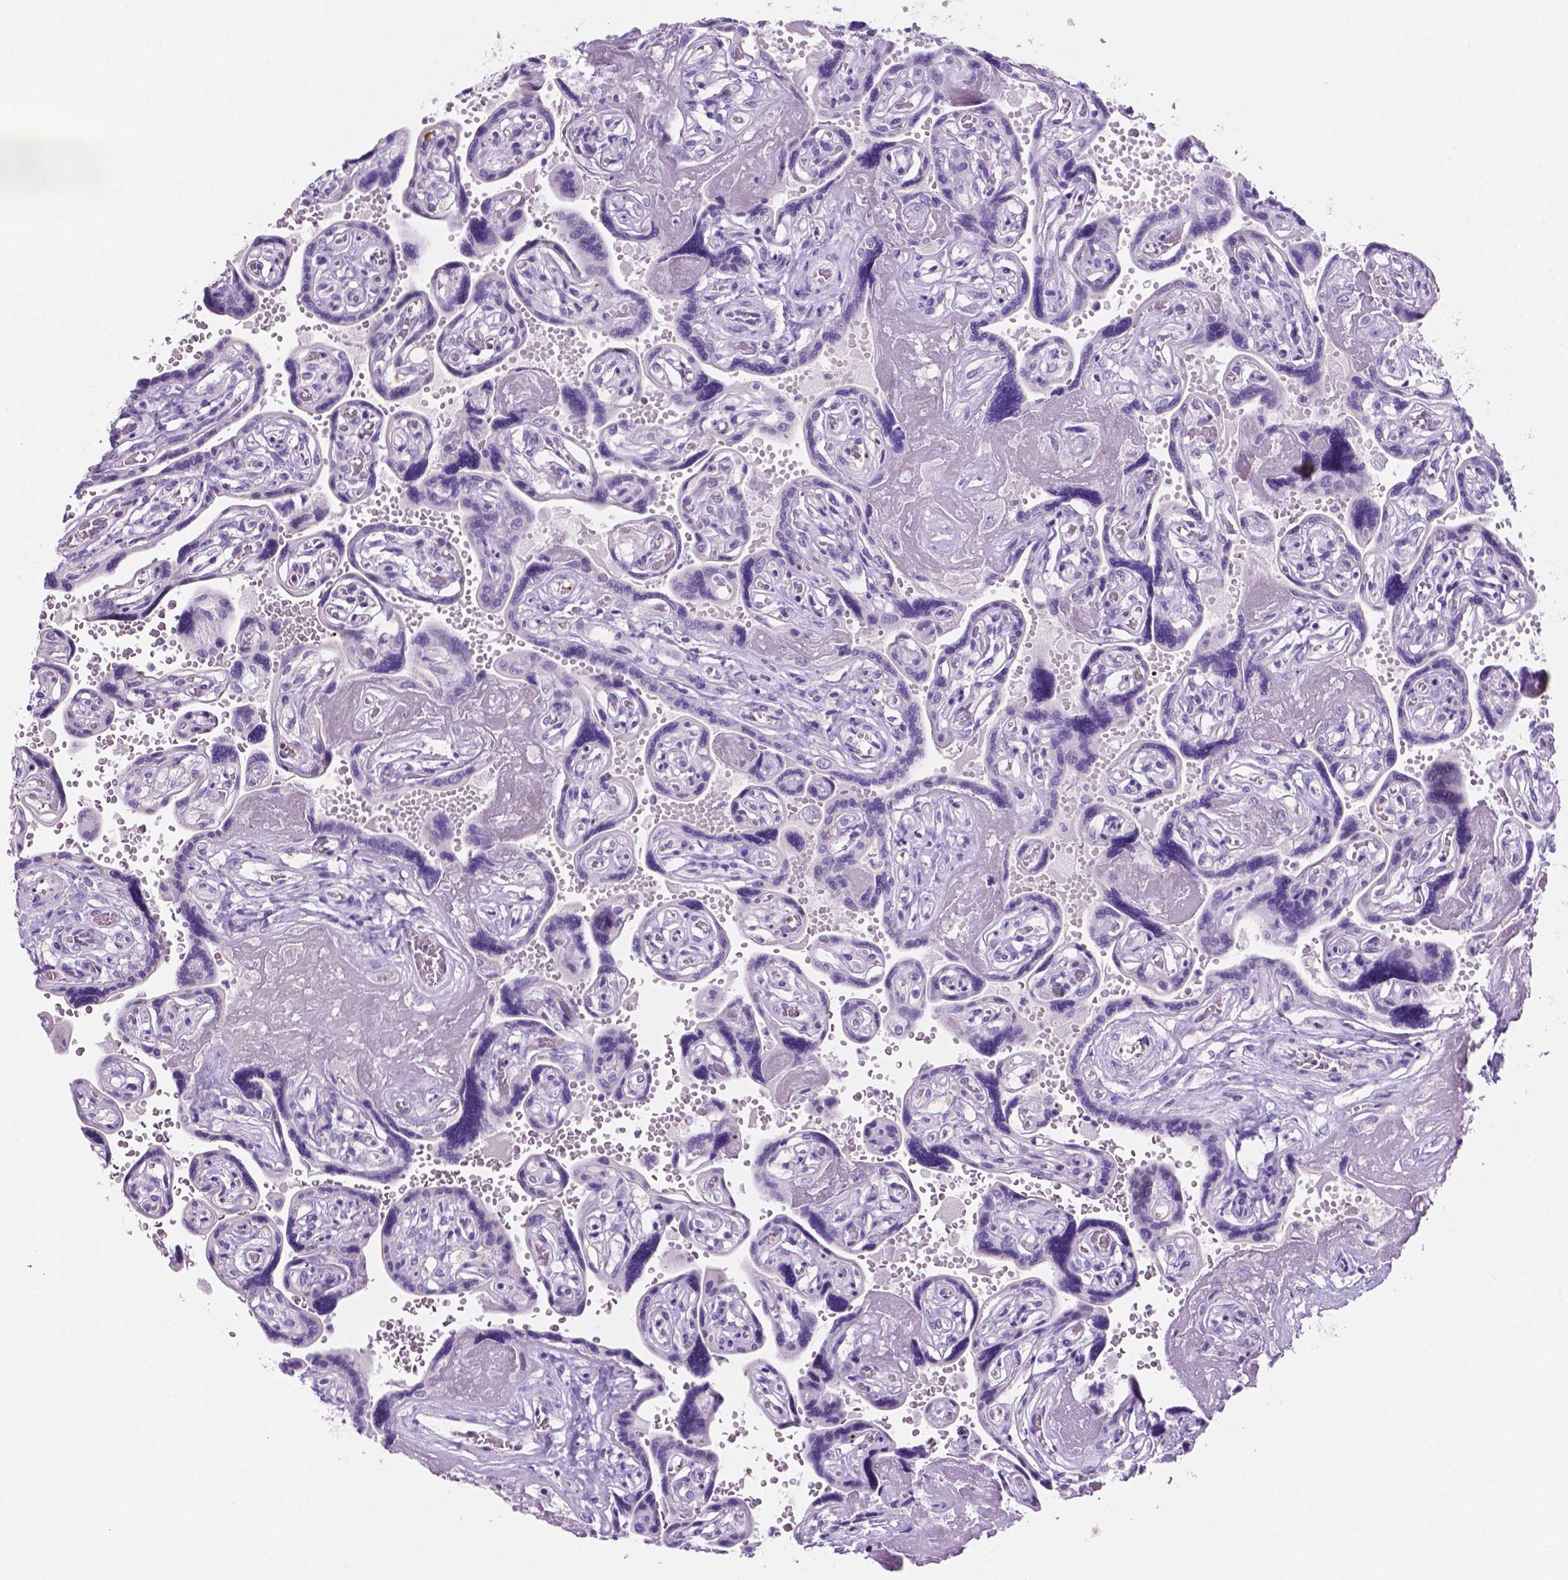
{"staining": {"intensity": "negative", "quantity": "none", "location": "none"}, "tissue": "placenta", "cell_type": "Decidual cells", "image_type": "normal", "snomed": [{"axis": "morphology", "description": "Normal tissue, NOS"}, {"axis": "topography", "description": "Placenta"}], "caption": "Immunohistochemistry histopathology image of normal placenta stained for a protein (brown), which exhibits no expression in decidual cells.", "gene": "EBLN2", "patient": {"sex": "female", "age": 32}}